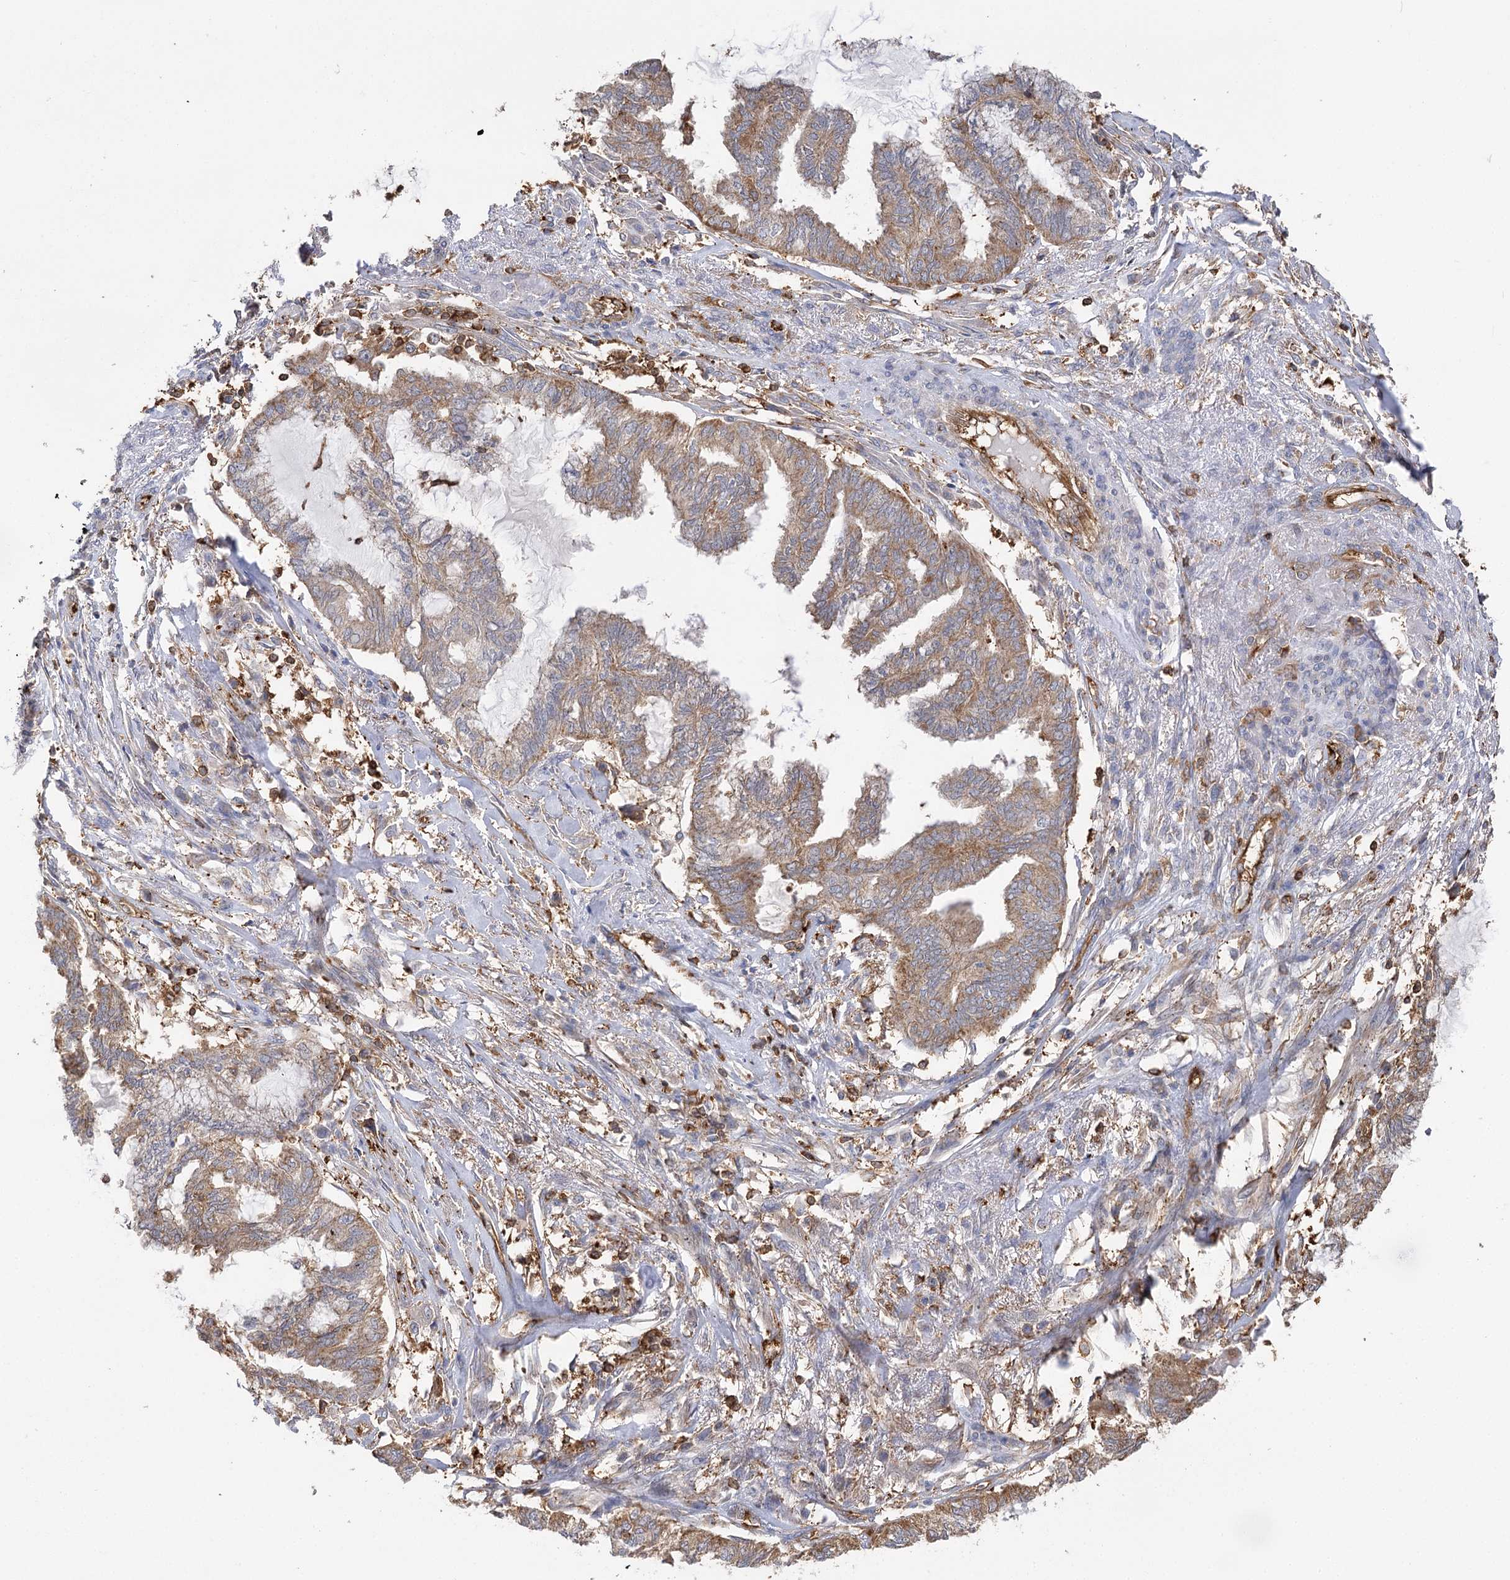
{"staining": {"intensity": "moderate", "quantity": ">75%", "location": "cytoplasmic/membranous"}, "tissue": "endometrial cancer", "cell_type": "Tumor cells", "image_type": "cancer", "snomed": [{"axis": "morphology", "description": "Adenocarcinoma, NOS"}, {"axis": "topography", "description": "Endometrium"}], "caption": "An image showing moderate cytoplasmic/membranous positivity in about >75% of tumor cells in endometrial cancer (adenocarcinoma), as visualized by brown immunohistochemical staining.", "gene": "SEC24B", "patient": {"sex": "female", "age": 86}}